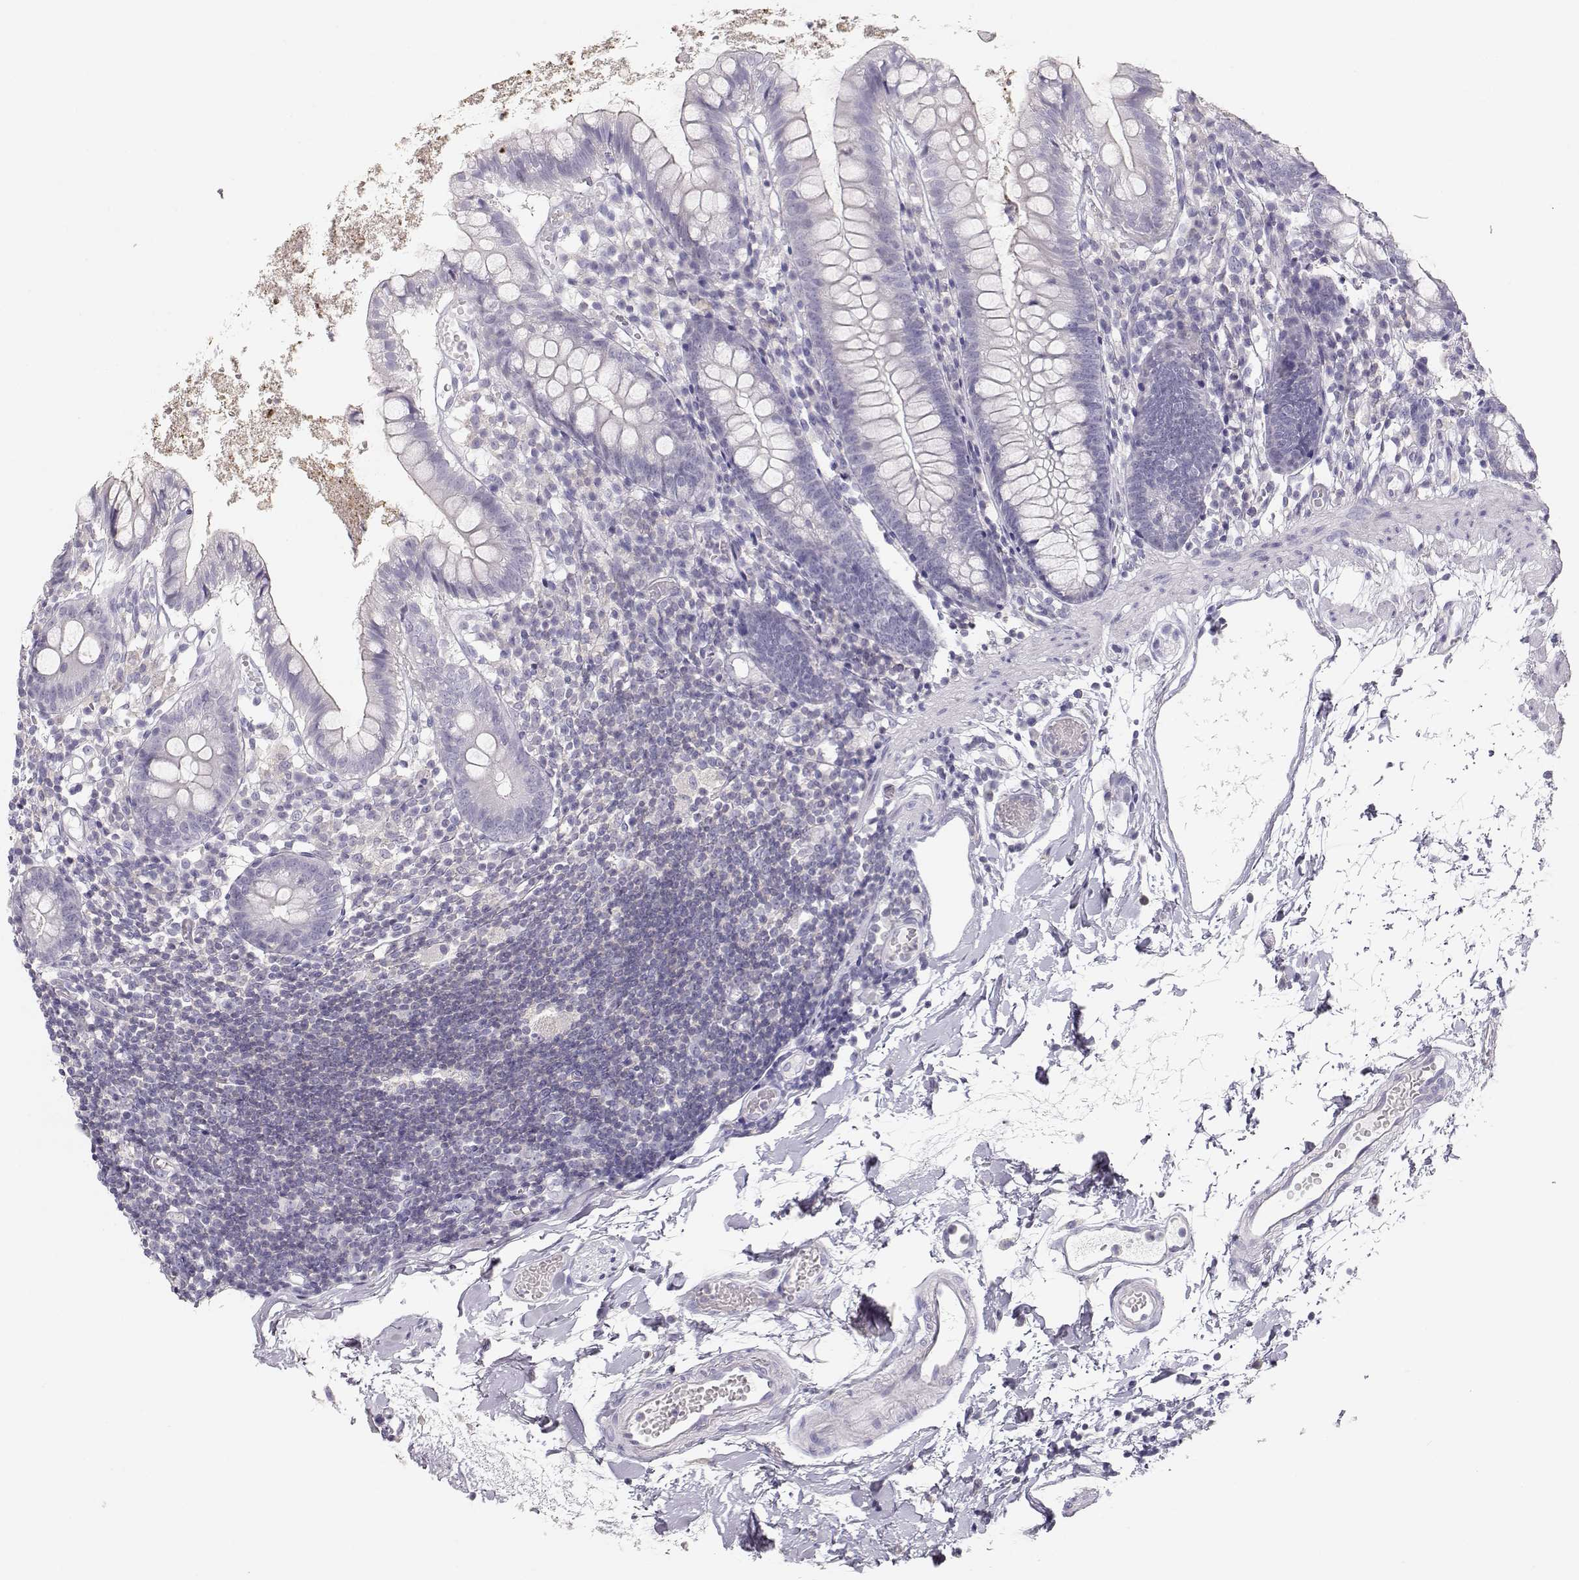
{"staining": {"intensity": "weak", "quantity": "<25%", "location": "cytoplasmic/membranous"}, "tissue": "small intestine", "cell_type": "Glandular cells", "image_type": "normal", "snomed": [{"axis": "morphology", "description": "Normal tissue, NOS"}, {"axis": "topography", "description": "Small intestine"}], "caption": "The IHC histopathology image has no significant positivity in glandular cells of small intestine. The staining was performed using DAB (3,3'-diaminobenzidine) to visualize the protein expression in brown, while the nuclei were stained in blue with hematoxylin (Magnification: 20x).", "gene": "LEPR", "patient": {"sex": "female", "age": 90}}